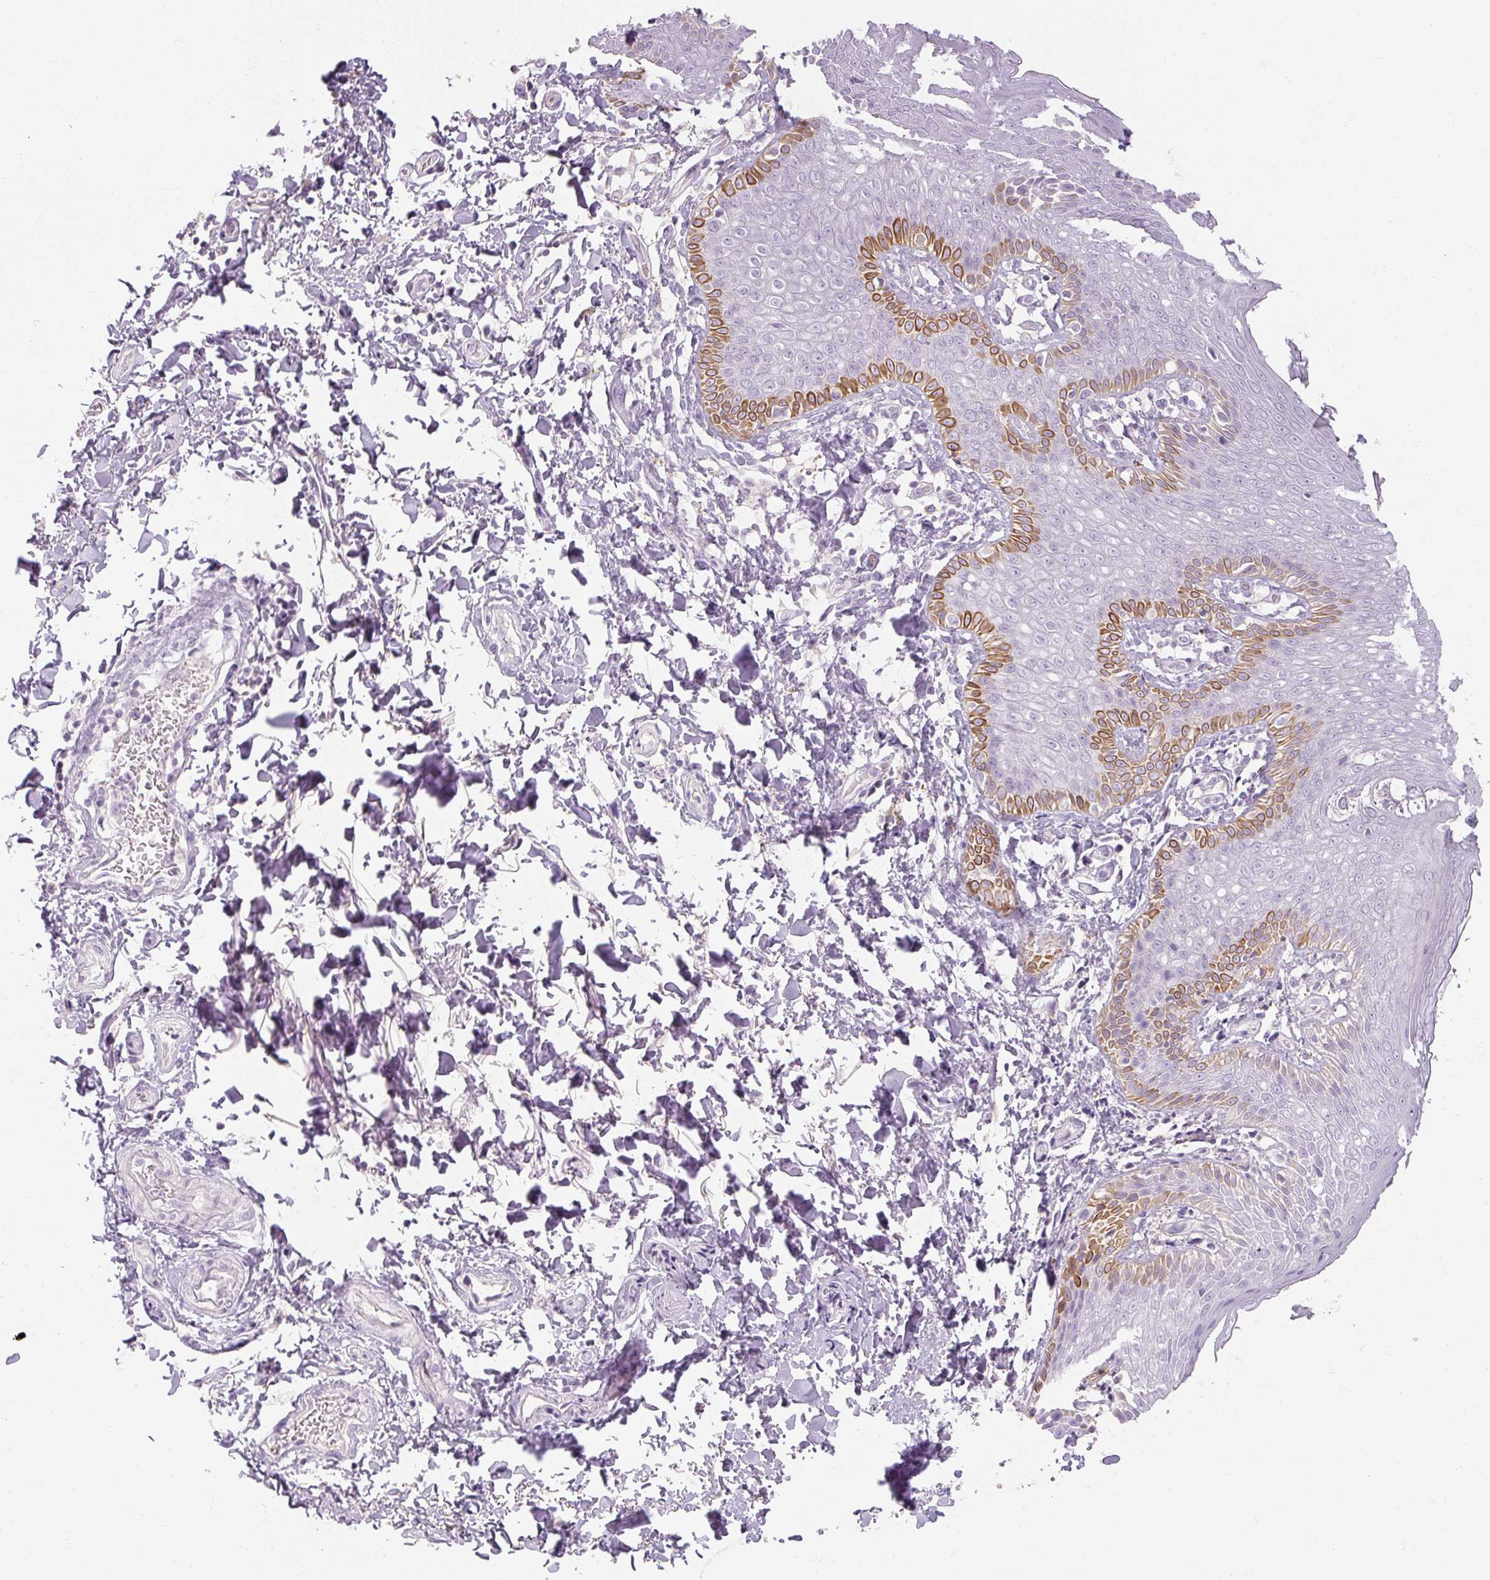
{"staining": {"intensity": "strong", "quantity": "<25%", "location": "cytoplasmic/membranous"}, "tissue": "skin", "cell_type": "Epidermal cells", "image_type": "normal", "snomed": [{"axis": "morphology", "description": "Normal tissue, NOS"}, {"axis": "topography", "description": "Peripheral nerve tissue"}], "caption": "The image demonstrates staining of benign skin, revealing strong cytoplasmic/membranous protein expression (brown color) within epidermal cells. The staining was performed using DAB (3,3'-diaminobenzidine) to visualize the protein expression in brown, while the nuclei were stained in blue with hematoxylin (Magnification: 20x).", "gene": "NFE2L3", "patient": {"sex": "male", "age": 51}}